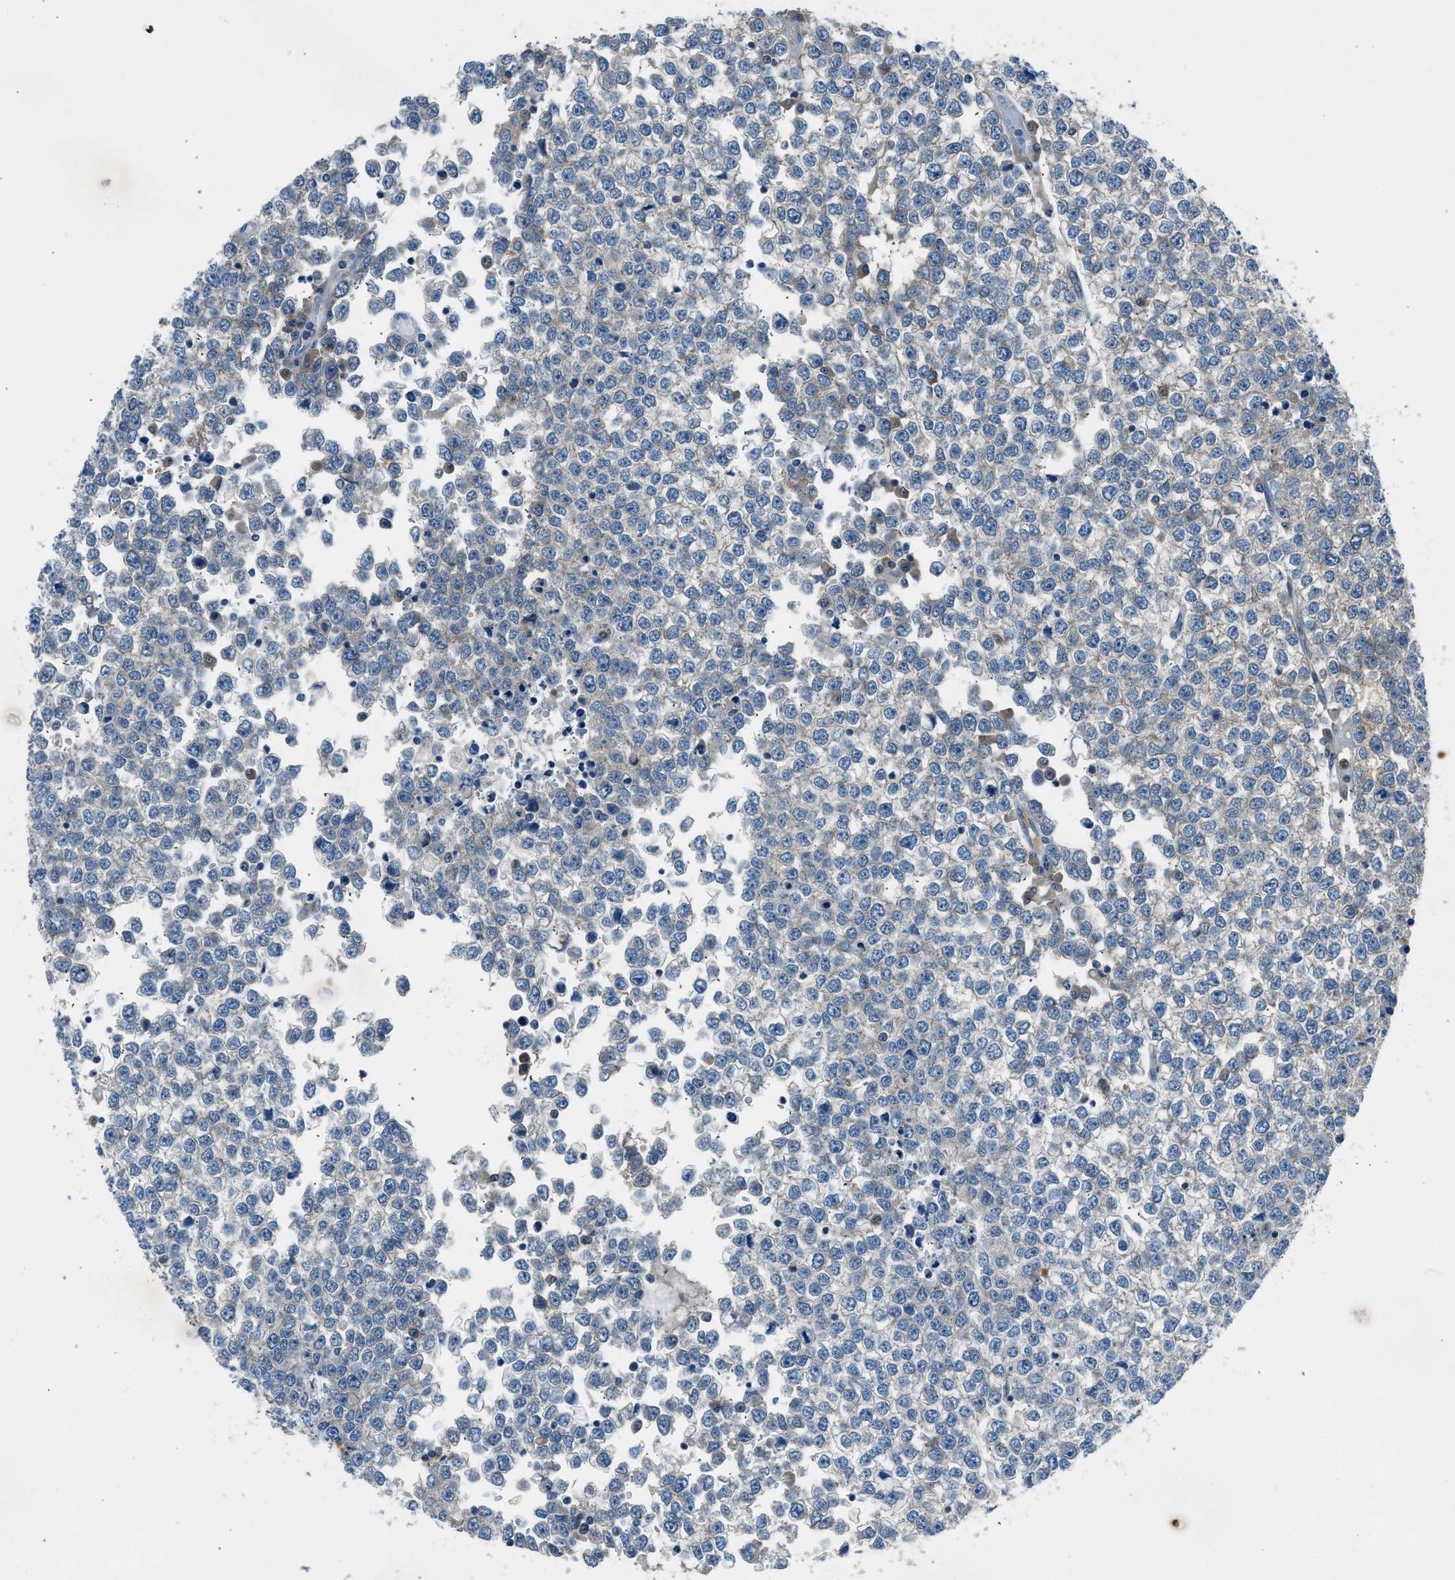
{"staining": {"intensity": "weak", "quantity": ">75%", "location": "cytoplasmic/membranous"}, "tissue": "testis cancer", "cell_type": "Tumor cells", "image_type": "cancer", "snomed": [{"axis": "morphology", "description": "Seminoma, NOS"}, {"axis": "topography", "description": "Testis"}], "caption": "Tumor cells display weak cytoplasmic/membranous staining in about >75% of cells in testis cancer. (DAB (3,3'-diaminobenzidine) = brown stain, brightfield microscopy at high magnification).", "gene": "BMP1", "patient": {"sex": "male", "age": 65}}